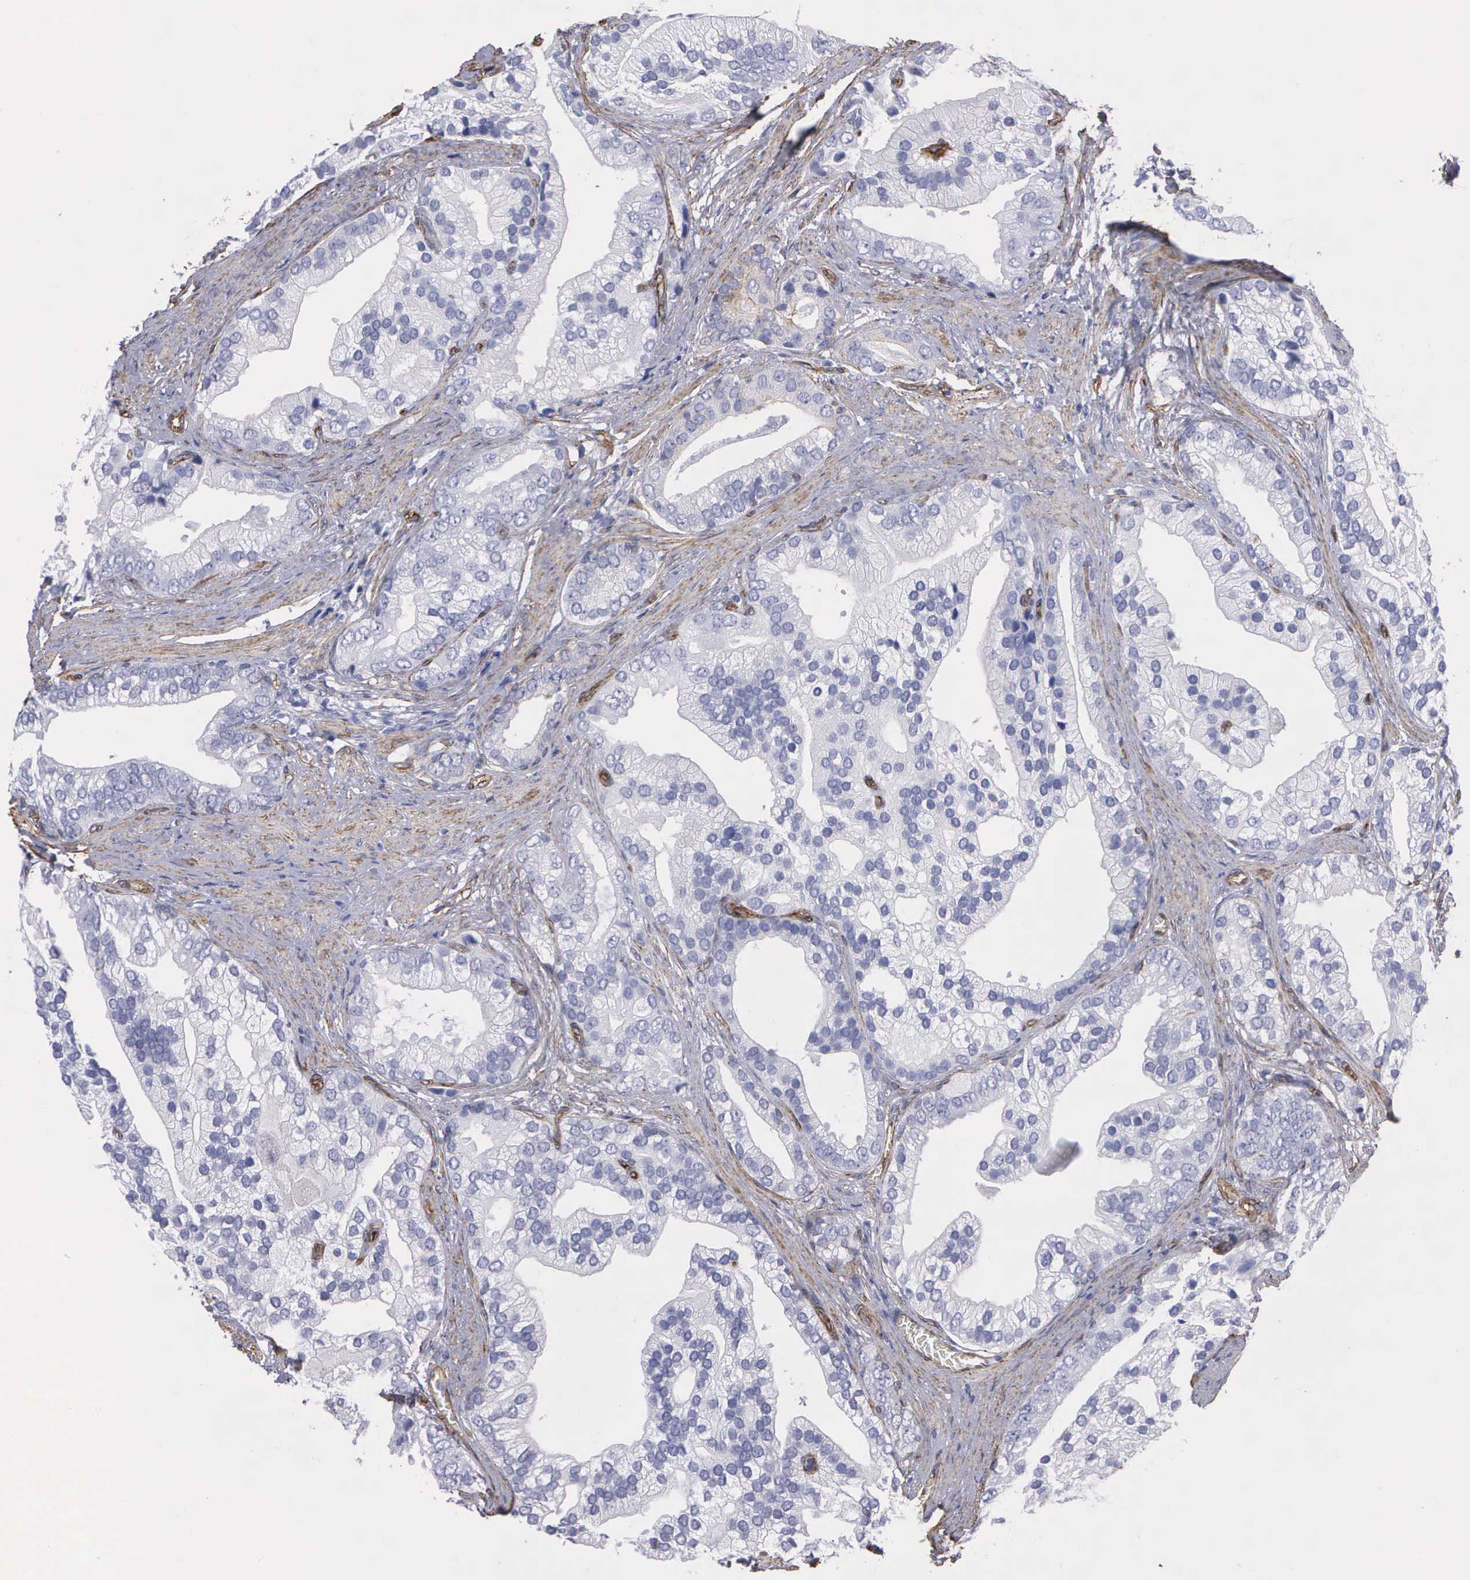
{"staining": {"intensity": "negative", "quantity": "none", "location": "none"}, "tissue": "prostate cancer", "cell_type": "Tumor cells", "image_type": "cancer", "snomed": [{"axis": "morphology", "description": "Adenocarcinoma, Medium grade"}, {"axis": "topography", "description": "Prostate"}], "caption": "DAB immunohistochemical staining of prostate adenocarcinoma (medium-grade) demonstrates no significant staining in tumor cells.", "gene": "MAGEB10", "patient": {"sex": "male", "age": 65}}